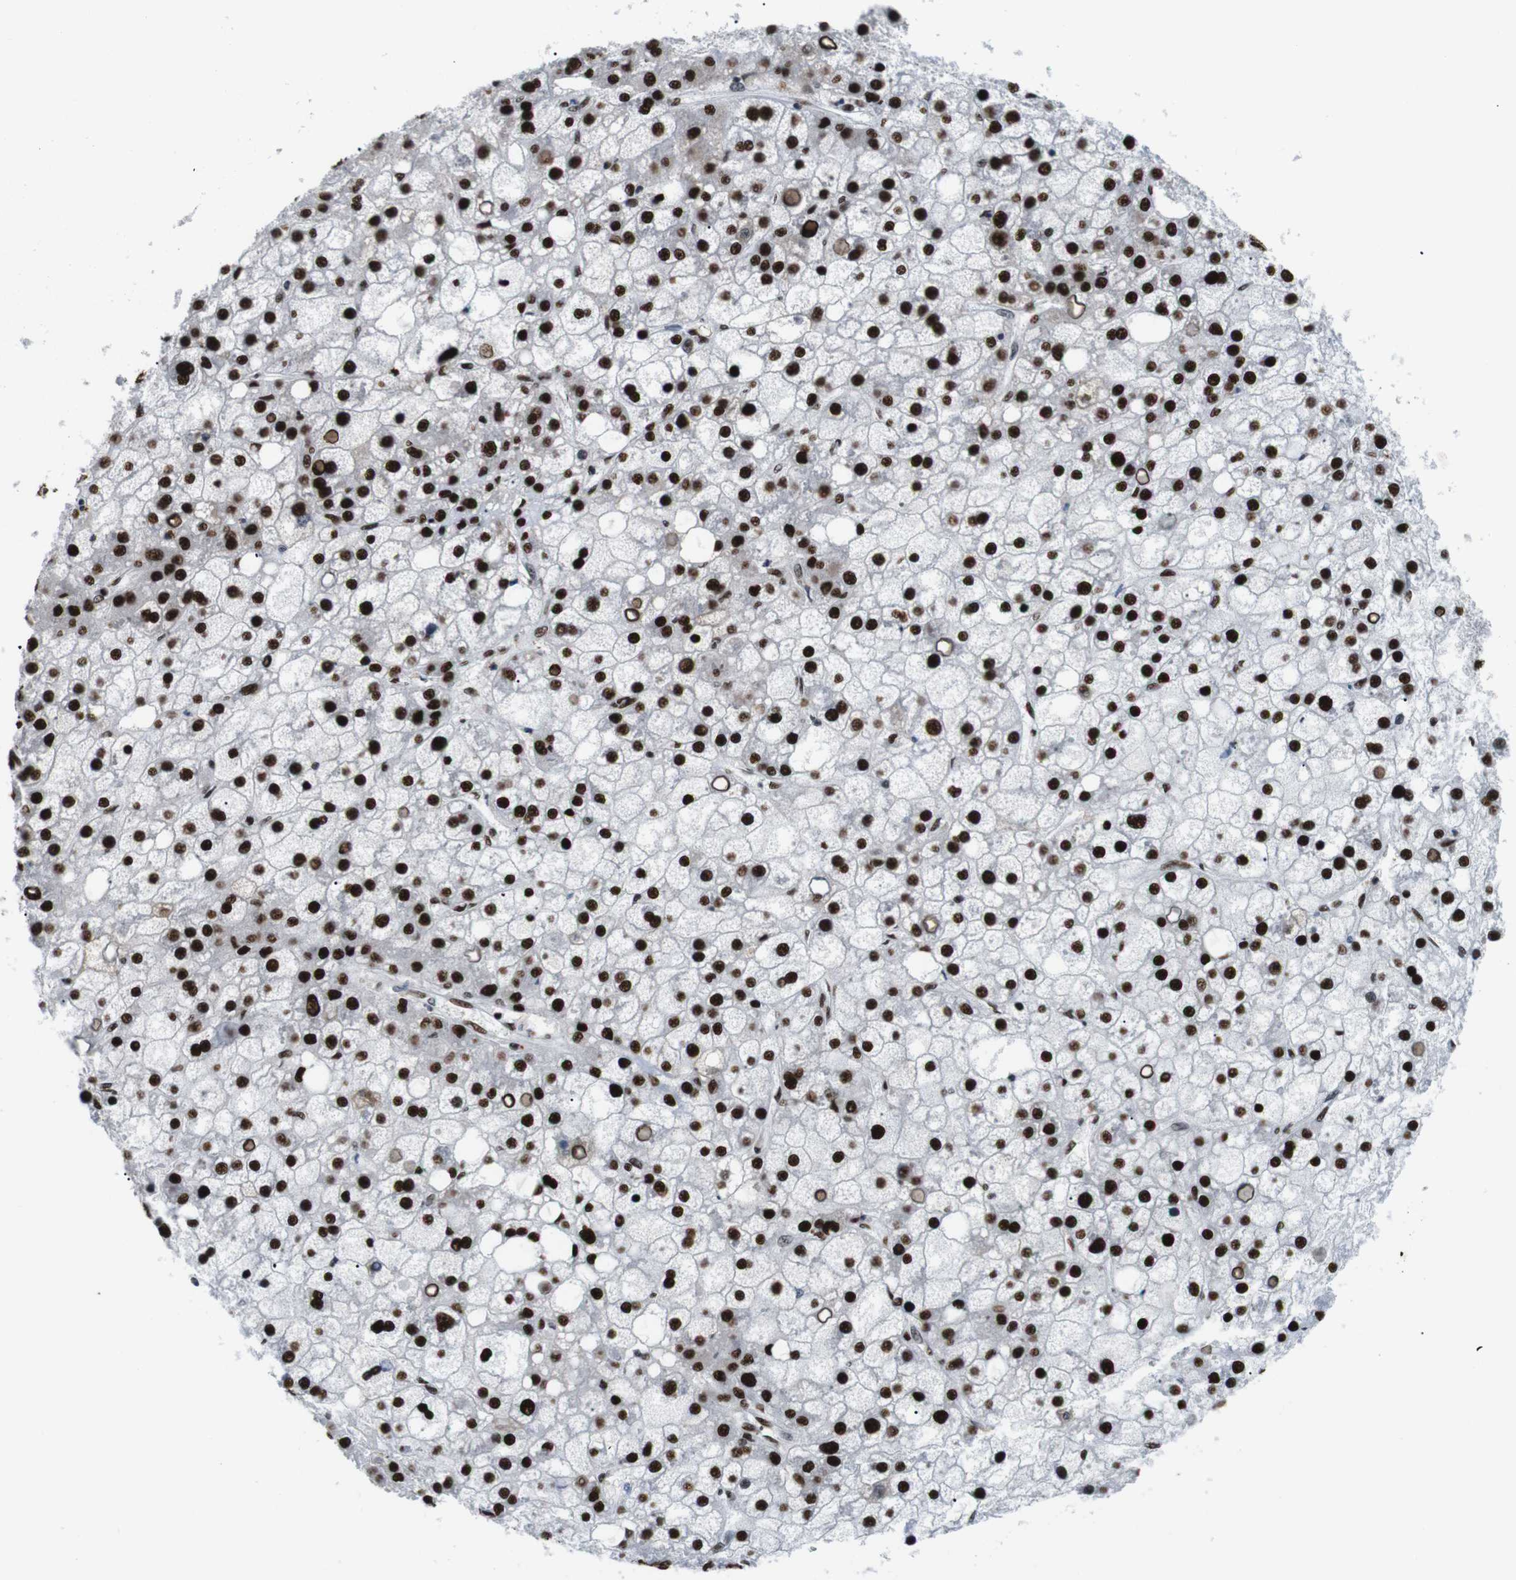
{"staining": {"intensity": "strong", "quantity": ">75%", "location": "nuclear"}, "tissue": "liver cancer", "cell_type": "Tumor cells", "image_type": "cancer", "snomed": [{"axis": "morphology", "description": "Carcinoma, Hepatocellular, NOS"}, {"axis": "topography", "description": "Liver"}], "caption": "Immunohistochemistry micrograph of neoplastic tissue: human liver hepatocellular carcinoma stained using immunohistochemistry (IHC) demonstrates high levels of strong protein expression localized specifically in the nuclear of tumor cells, appearing as a nuclear brown color.", "gene": "PSME3", "patient": {"sex": "male", "age": 67}}